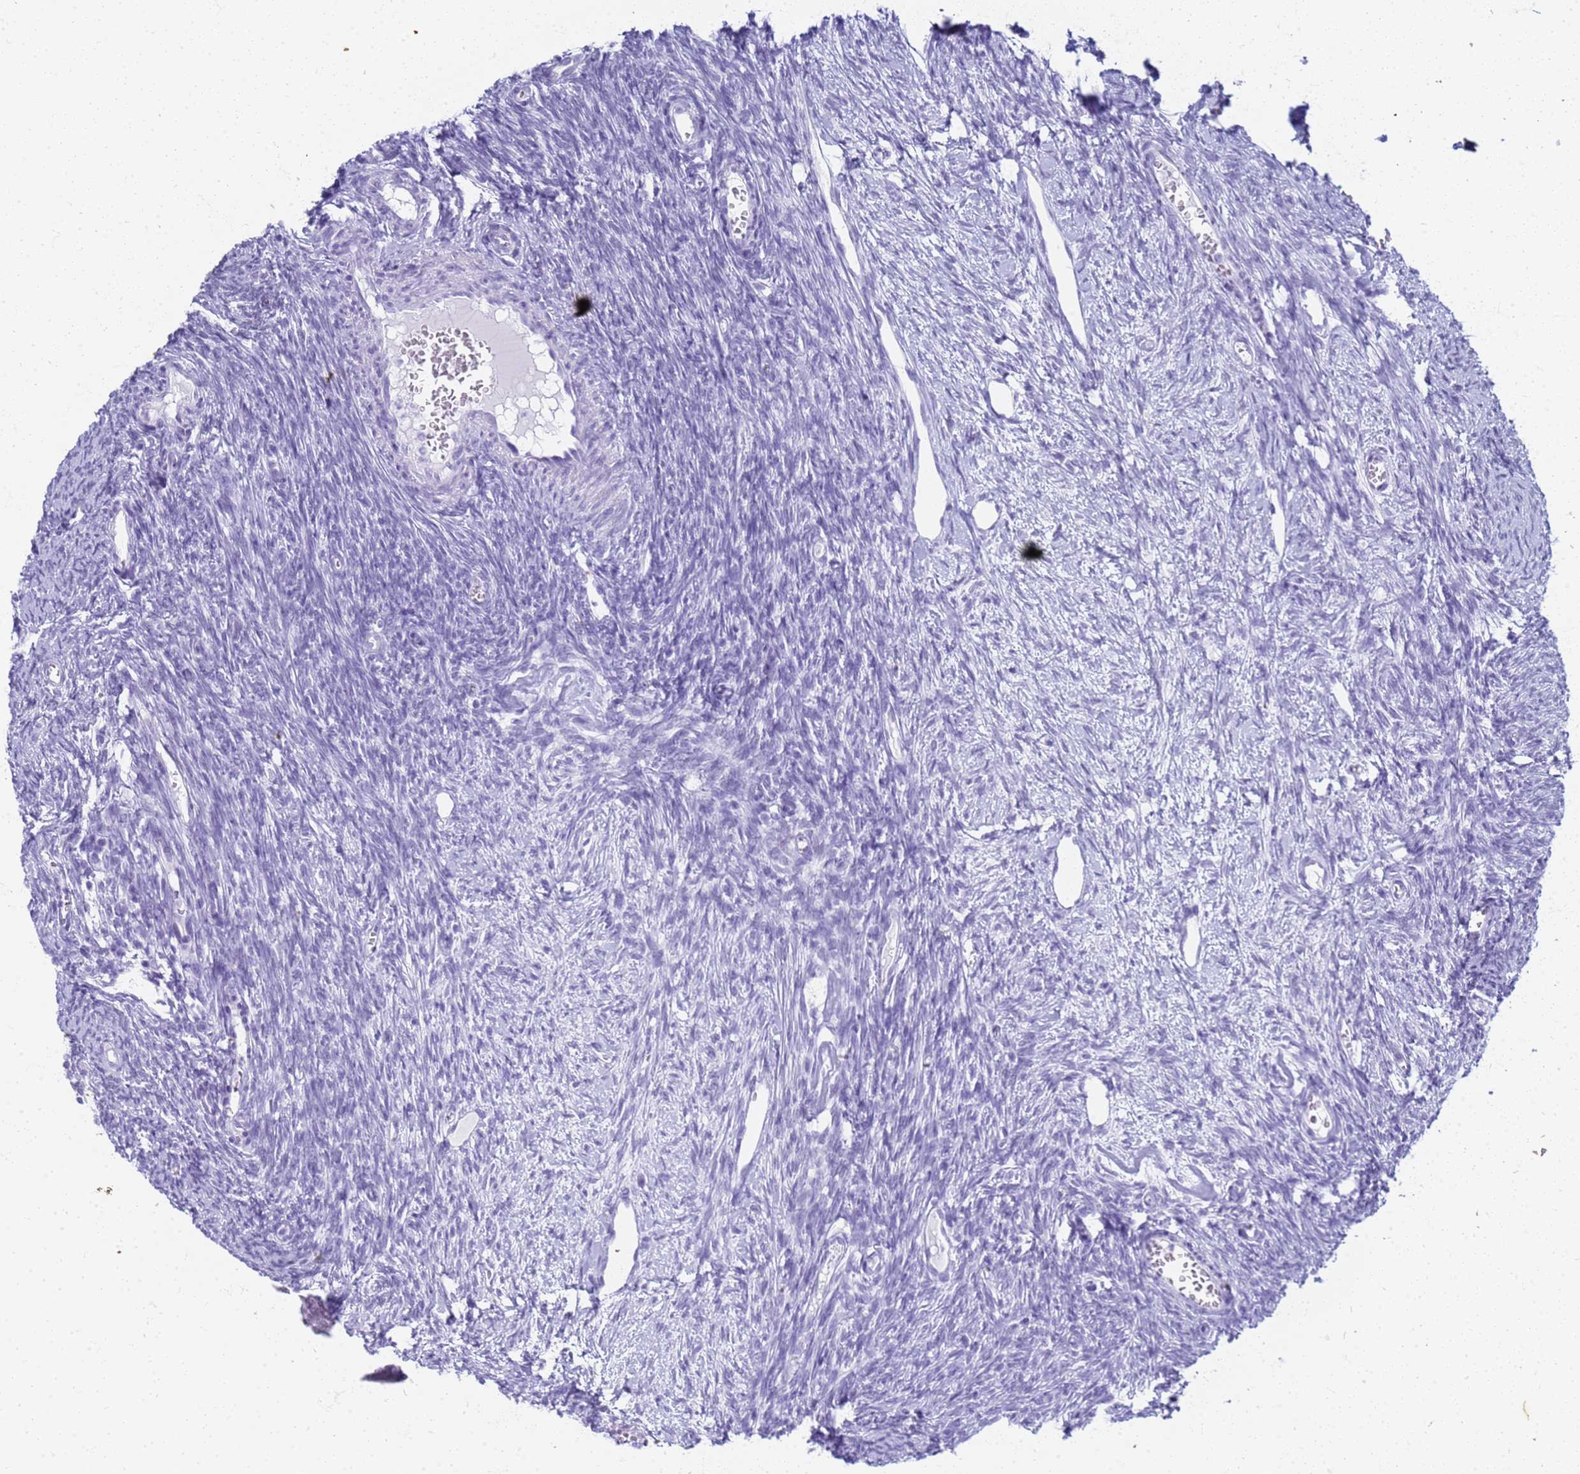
{"staining": {"intensity": "negative", "quantity": "none", "location": "none"}, "tissue": "ovary", "cell_type": "Follicle cells", "image_type": "normal", "snomed": [{"axis": "morphology", "description": "Normal tissue, NOS"}, {"axis": "topography", "description": "Ovary"}], "caption": "Photomicrograph shows no significant protein expression in follicle cells of unremarkable ovary. The staining is performed using DAB (3,3'-diaminobenzidine) brown chromogen with nuclei counter-stained in using hematoxylin.", "gene": "SLC7A9", "patient": {"sex": "female", "age": 44}}